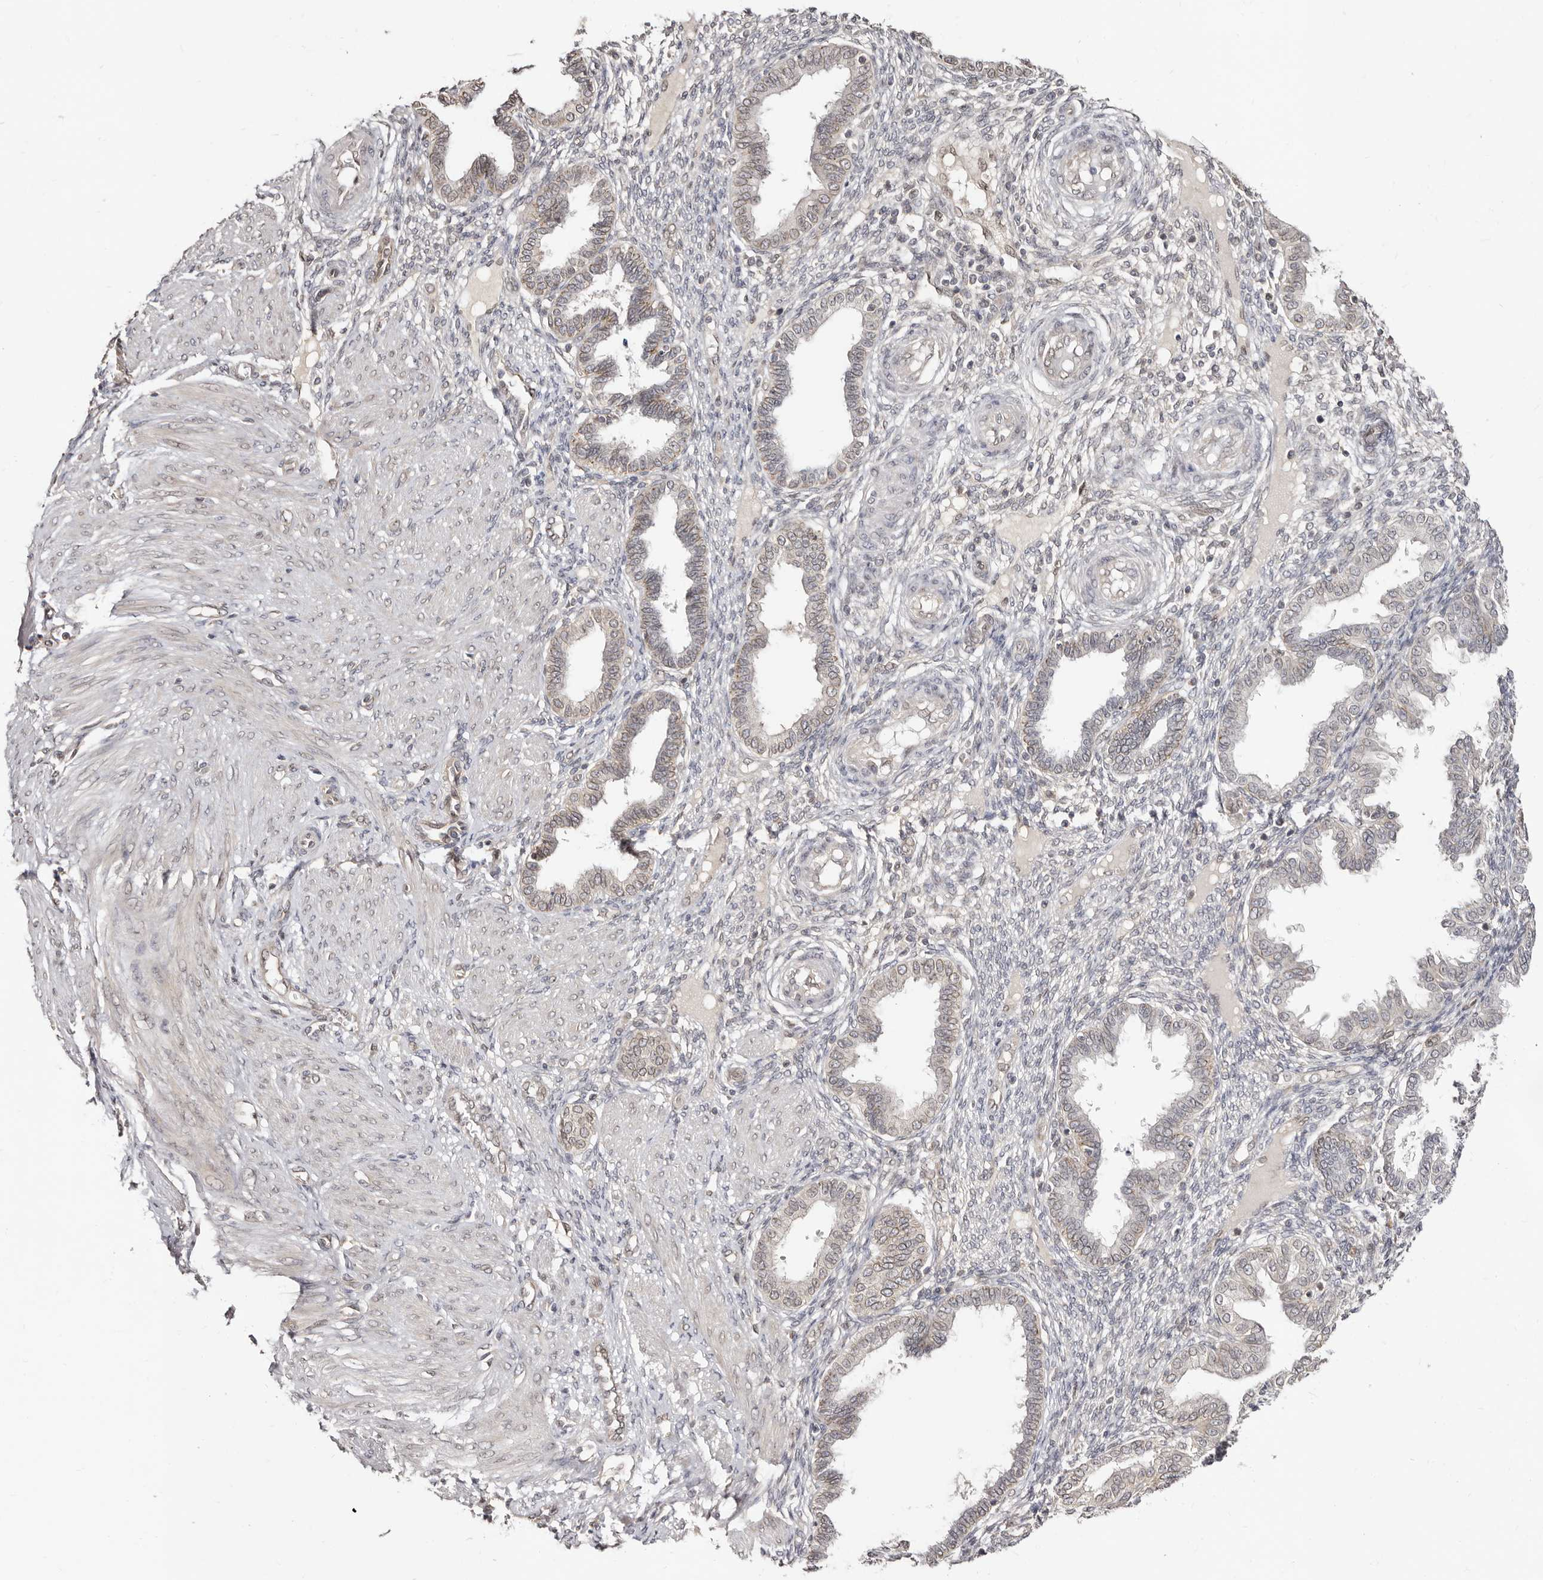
{"staining": {"intensity": "negative", "quantity": "none", "location": "none"}, "tissue": "endometrium", "cell_type": "Cells in endometrial stroma", "image_type": "normal", "snomed": [{"axis": "morphology", "description": "Normal tissue, NOS"}, {"axis": "topography", "description": "Endometrium"}], "caption": "A photomicrograph of human endometrium is negative for staining in cells in endometrial stroma.", "gene": "LCORL", "patient": {"sex": "female", "age": 33}}